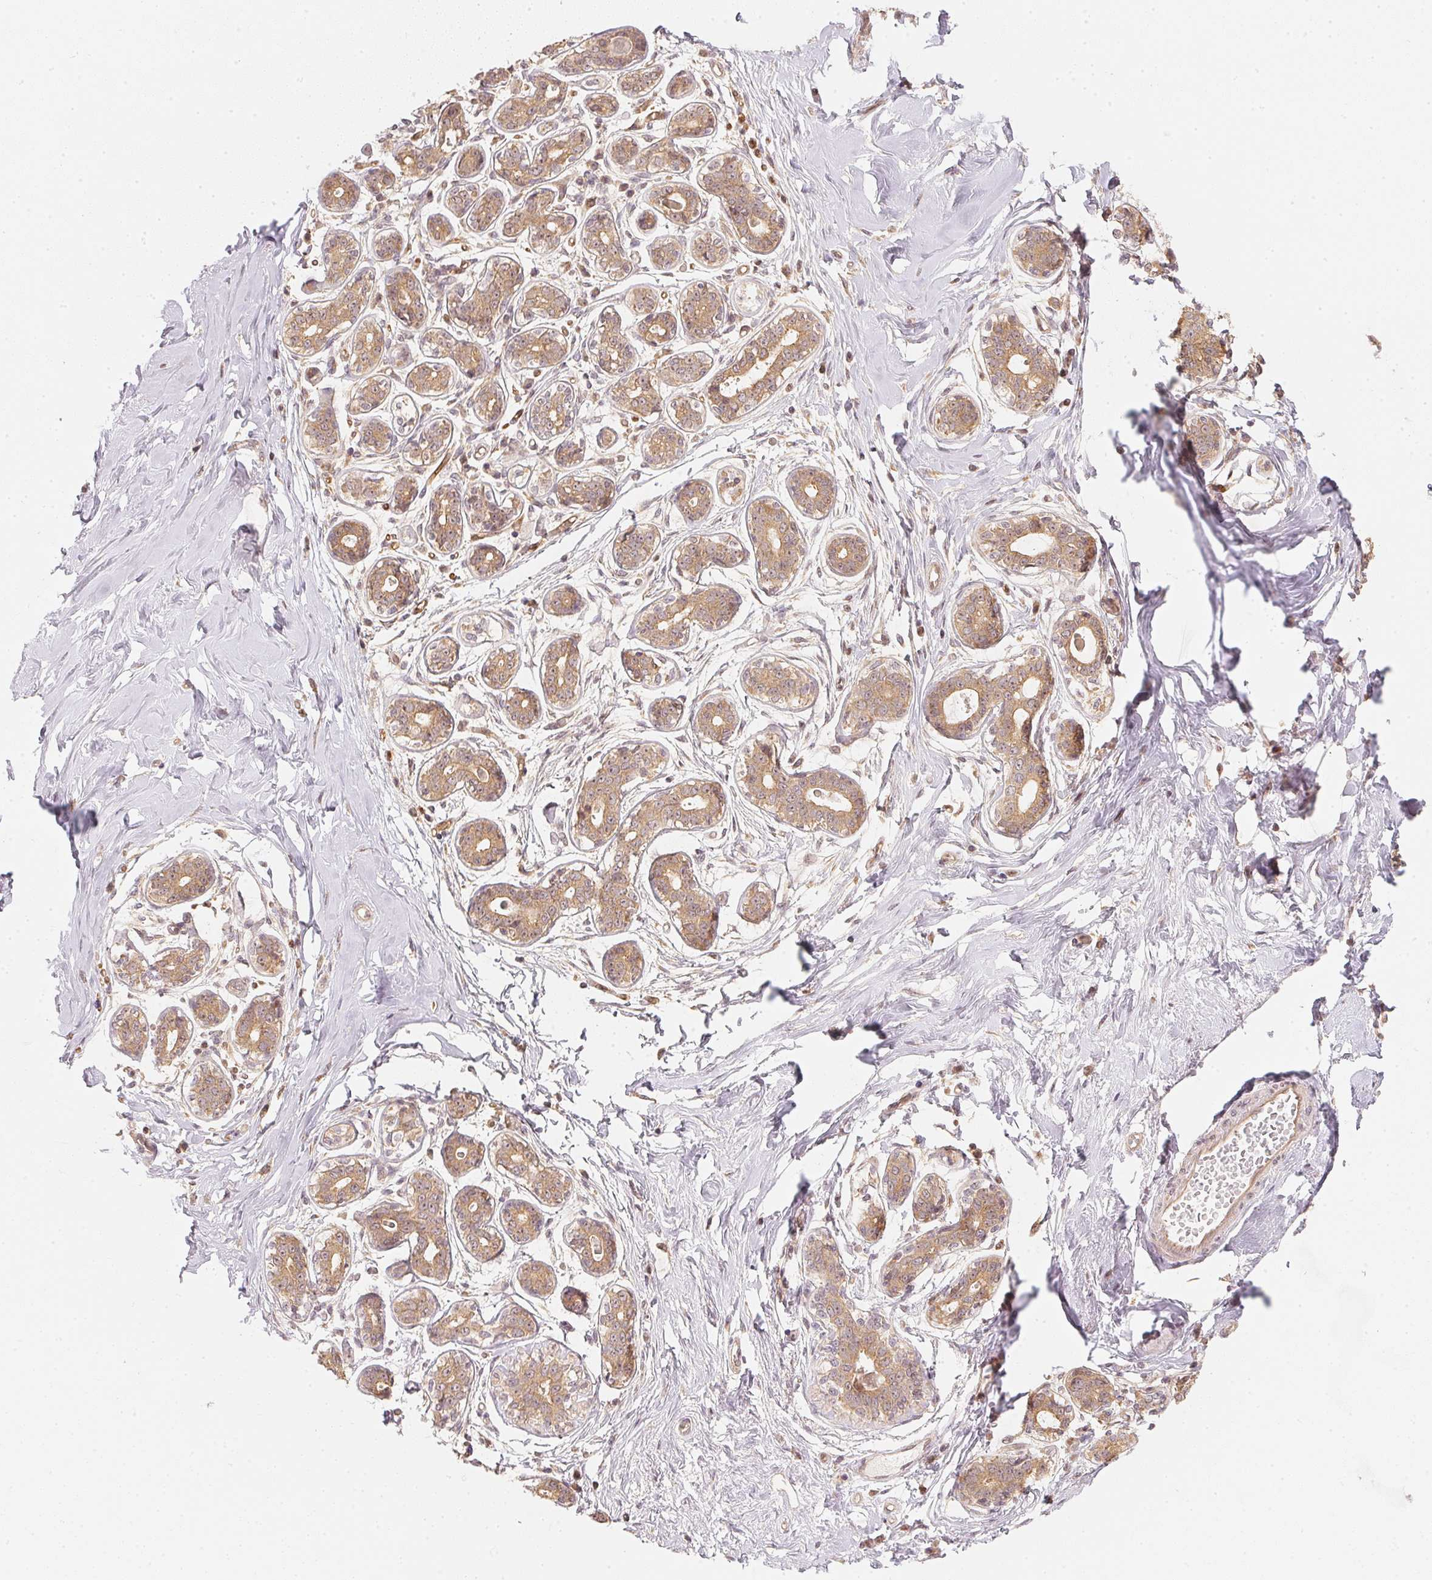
{"staining": {"intensity": "moderate", "quantity": "<25%", "location": "cytoplasmic/membranous,nuclear"}, "tissue": "breast", "cell_type": "Adipocytes", "image_type": "normal", "snomed": [{"axis": "morphology", "description": "Normal tissue, NOS"}, {"axis": "topography", "description": "Skin"}, {"axis": "topography", "description": "Breast"}], "caption": "DAB immunohistochemical staining of benign human breast exhibits moderate cytoplasmic/membranous,nuclear protein positivity in approximately <25% of adipocytes.", "gene": "WDR54", "patient": {"sex": "female", "age": 43}}